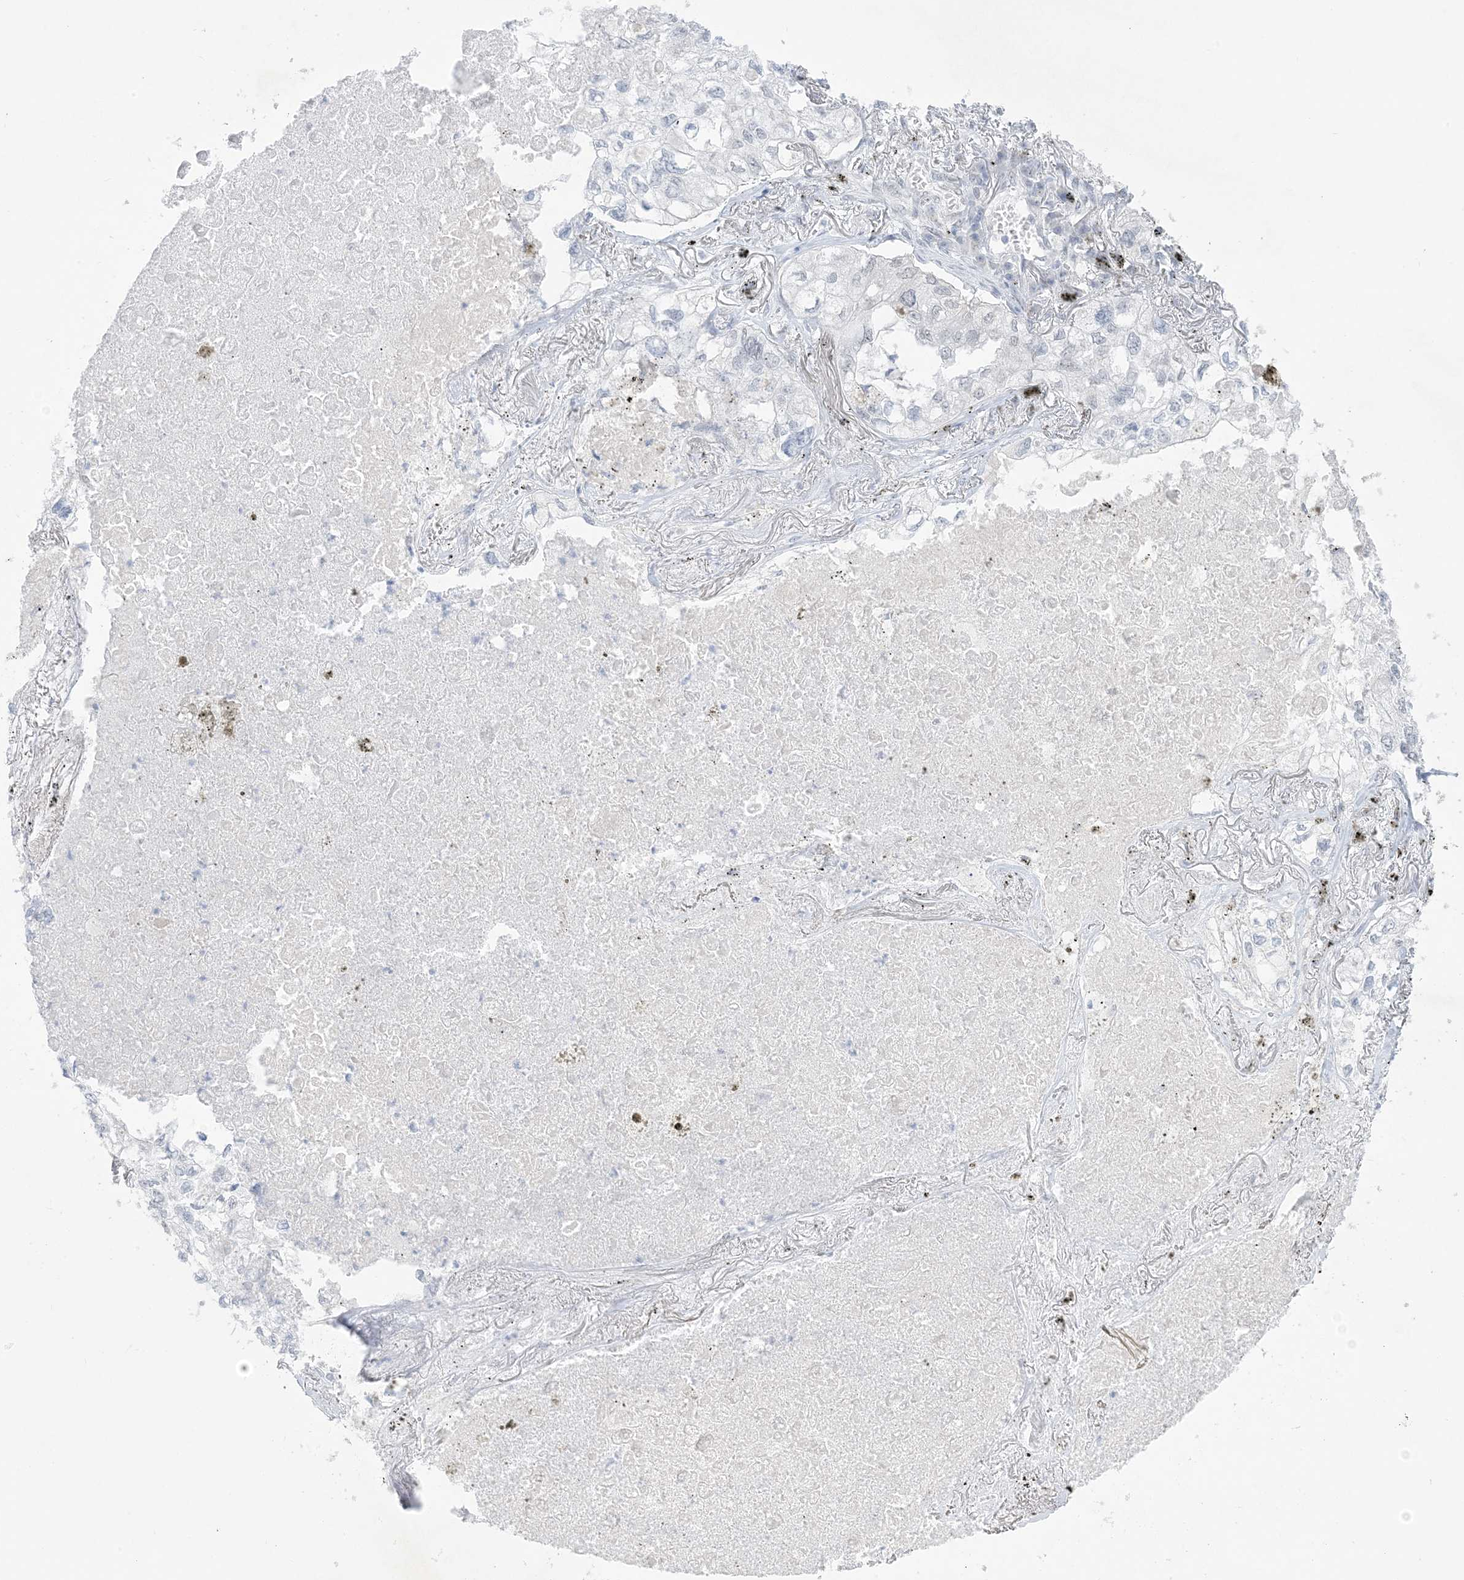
{"staining": {"intensity": "negative", "quantity": "none", "location": "none"}, "tissue": "lung cancer", "cell_type": "Tumor cells", "image_type": "cancer", "snomed": [{"axis": "morphology", "description": "Adenocarcinoma, NOS"}, {"axis": "topography", "description": "Lung"}], "caption": "The histopathology image reveals no staining of tumor cells in lung cancer. Brightfield microscopy of immunohistochemistry (IHC) stained with DAB (3,3'-diaminobenzidine) (brown) and hematoxylin (blue), captured at high magnification.", "gene": "HOMEZ", "patient": {"sex": "male", "age": 65}}